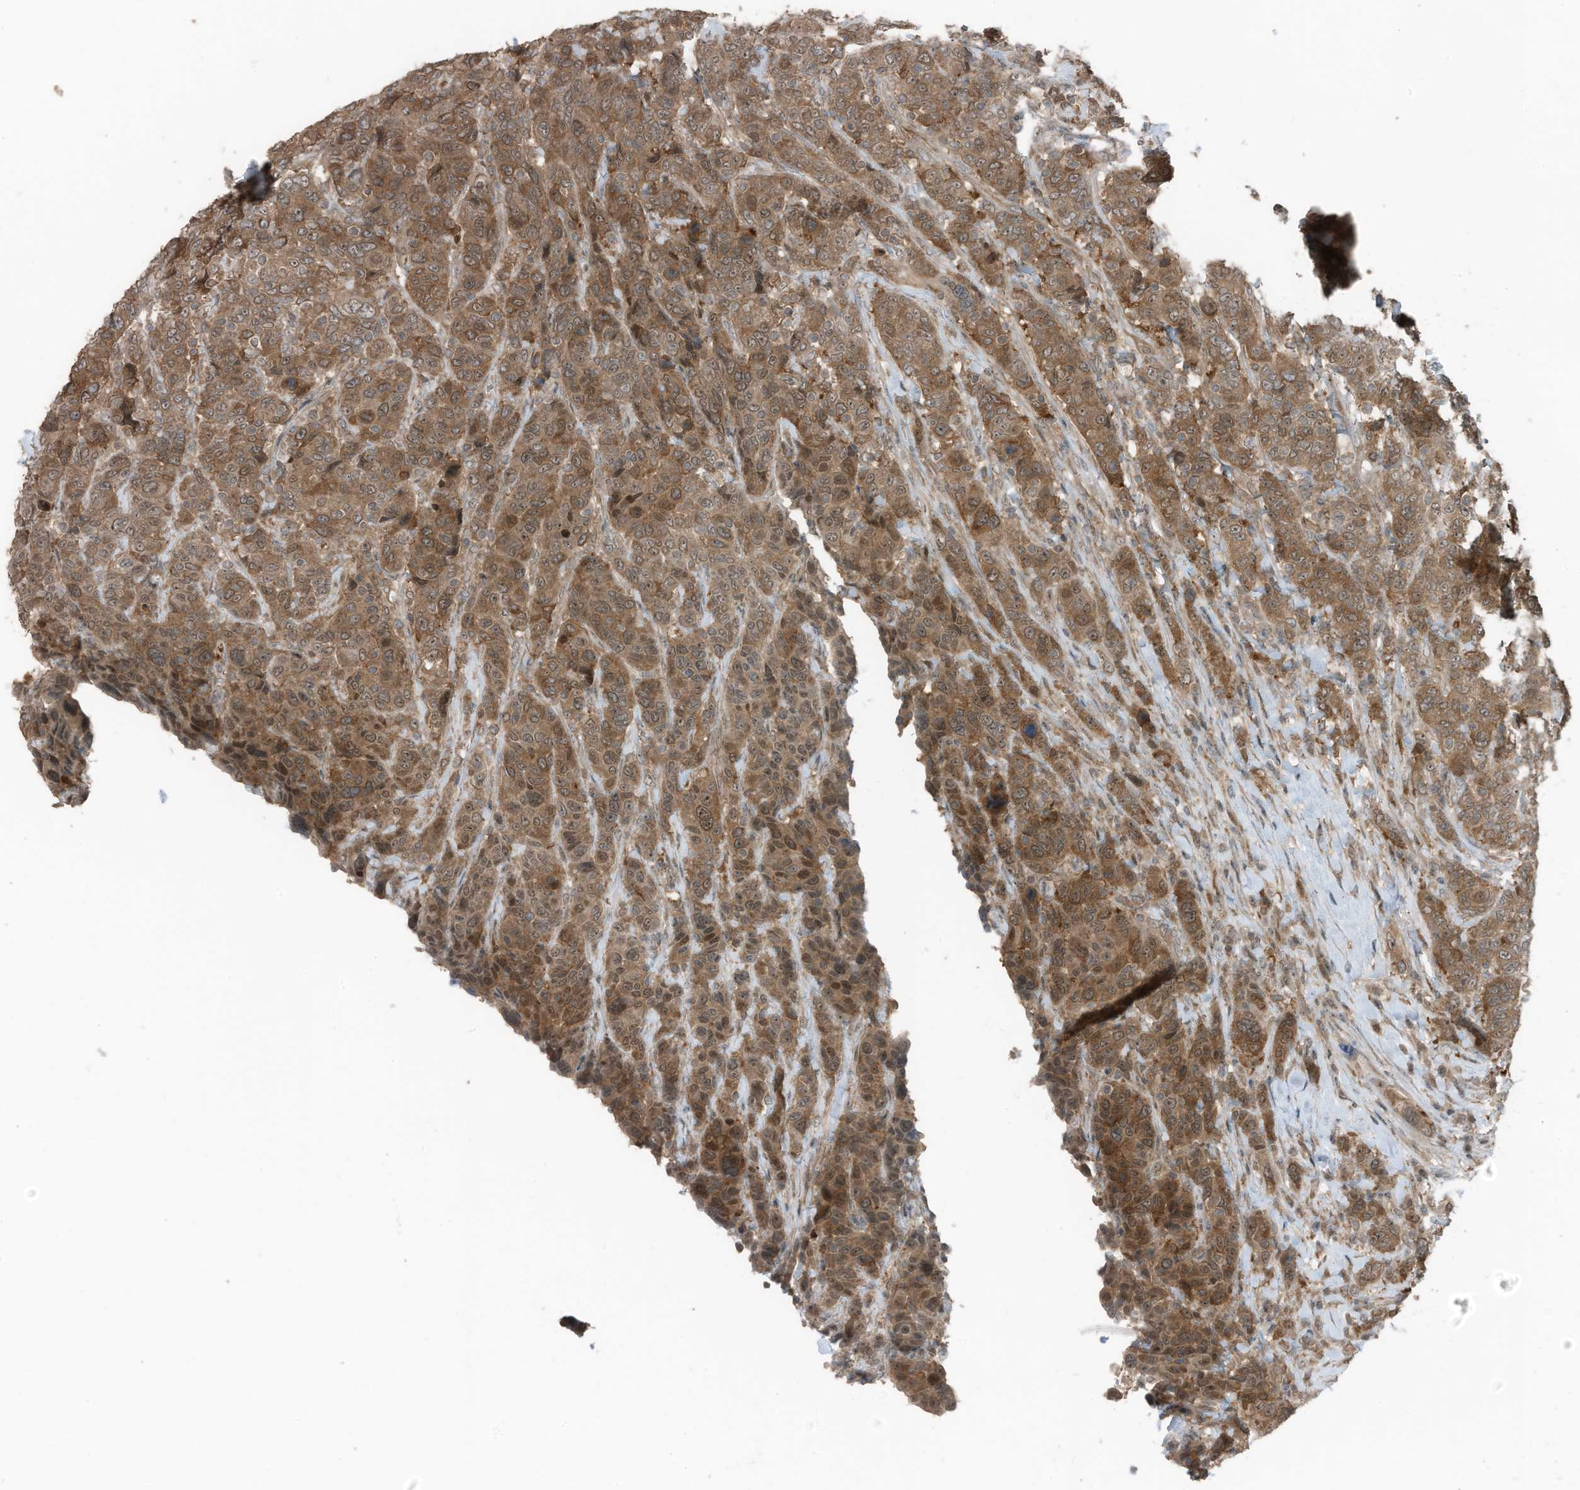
{"staining": {"intensity": "moderate", "quantity": ">75%", "location": "cytoplasmic/membranous,nuclear"}, "tissue": "breast cancer", "cell_type": "Tumor cells", "image_type": "cancer", "snomed": [{"axis": "morphology", "description": "Duct carcinoma"}, {"axis": "topography", "description": "Breast"}], "caption": "Human breast cancer stained with a brown dye displays moderate cytoplasmic/membranous and nuclear positive positivity in about >75% of tumor cells.", "gene": "TXNDC9", "patient": {"sex": "female", "age": 37}}